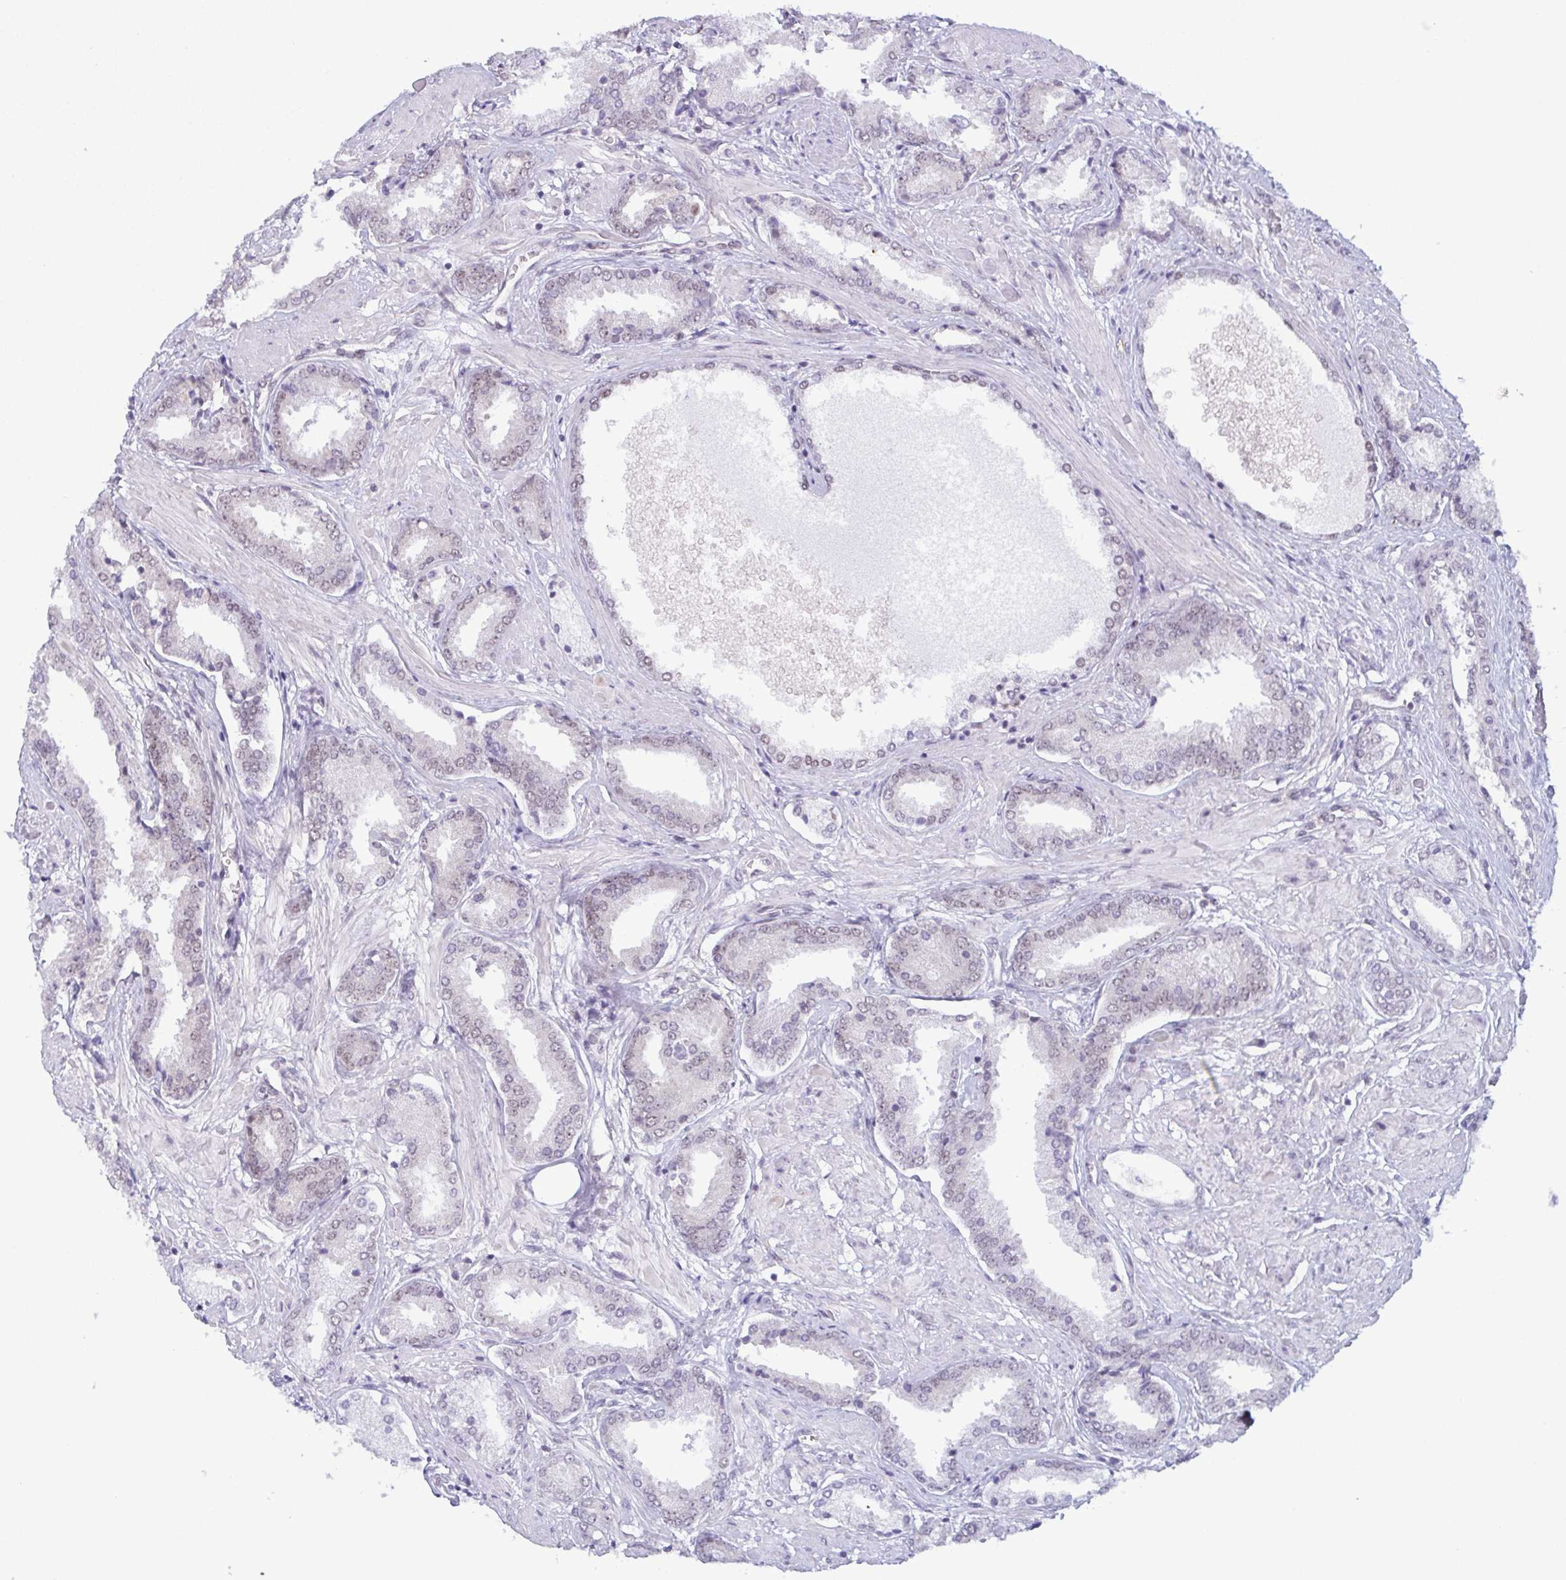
{"staining": {"intensity": "moderate", "quantity": "<25%", "location": "nuclear"}, "tissue": "prostate cancer", "cell_type": "Tumor cells", "image_type": "cancer", "snomed": [{"axis": "morphology", "description": "Adenocarcinoma, High grade"}, {"axis": "topography", "description": "Prostate"}], "caption": "A brown stain labels moderate nuclear staining of a protein in prostate cancer (high-grade adenocarcinoma) tumor cells. The staining is performed using DAB brown chromogen to label protein expression. The nuclei are counter-stained blue using hematoxylin.", "gene": "RBM7", "patient": {"sex": "male", "age": 56}}